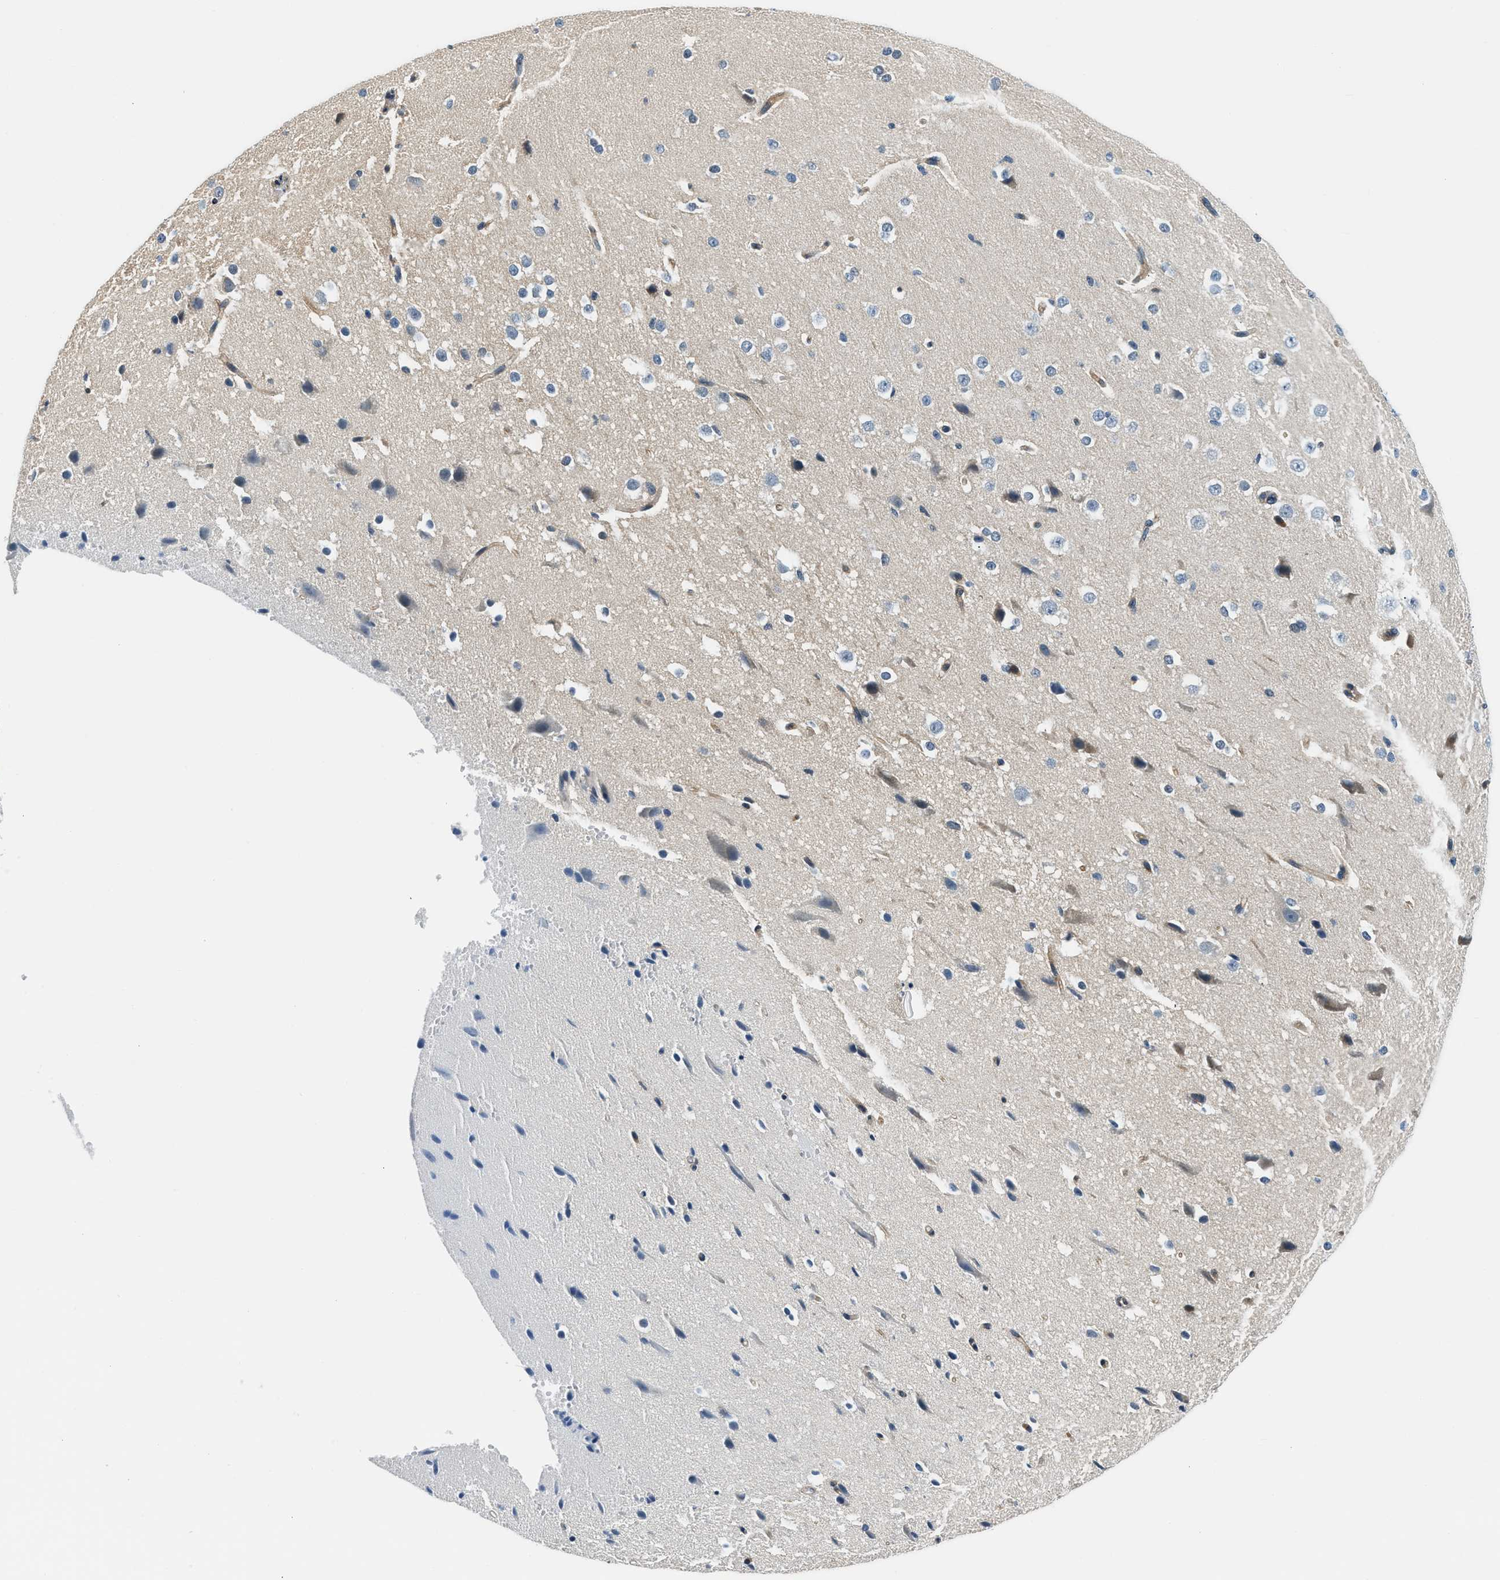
{"staining": {"intensity": "weak", "quantity": "25%-75%", "location": "cytoplasmic/membranous"}, "tissue": "cerebral cortex", "cell_type": "Endothelial cells", "image_type": "normal", "snomed": [{"axis": "morphology", "description": "Normal tissue, NOS"}, {"axis": "morphology", "description": "Developmental malformation"}, {"axis": "topography", "description": "Cerebral cortex"}], "caption": "Protein staining reveals weak cytoplasmic/membranous staining in approximately 25%-75% of endothelial cells in benign cerebral cortex.", "gene": "CBLB", "patient": {"sex": "female", "age": 30}}